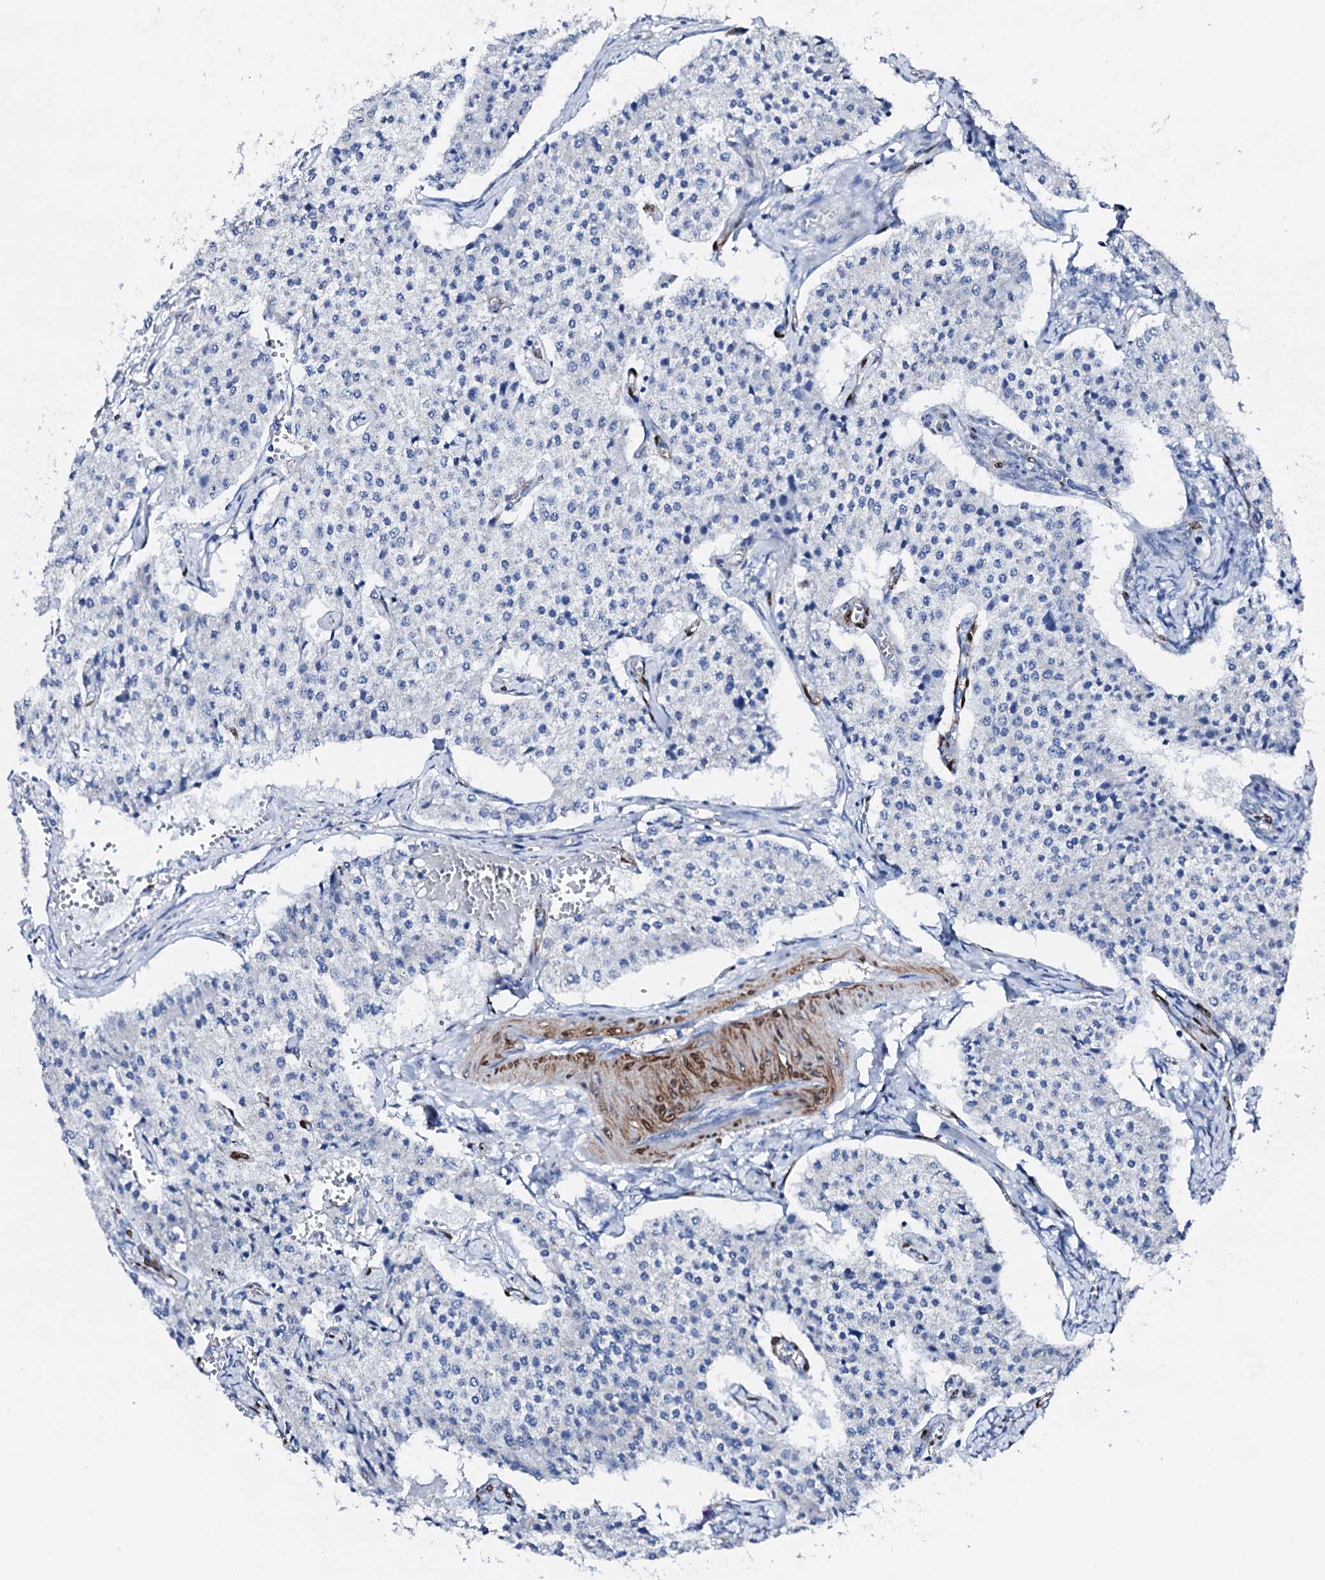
{"staining": {"intensity": "negative", "quantity": "none", "location": "none"}, "tissue": "carcinoid", "cell_type": "Tumor cells", "image_type": "cancer", "snomed": [{"axis": "morphology", "description": "Carcinoid, malignant, NOS"}, {"axis": "topography", "description": "Colon"}], "caption": "Tumor cells are negative for protein expression in human malignant carcinoid.", "gene": "NRIP2", "patient": {"sex": "female", "age": 52}}